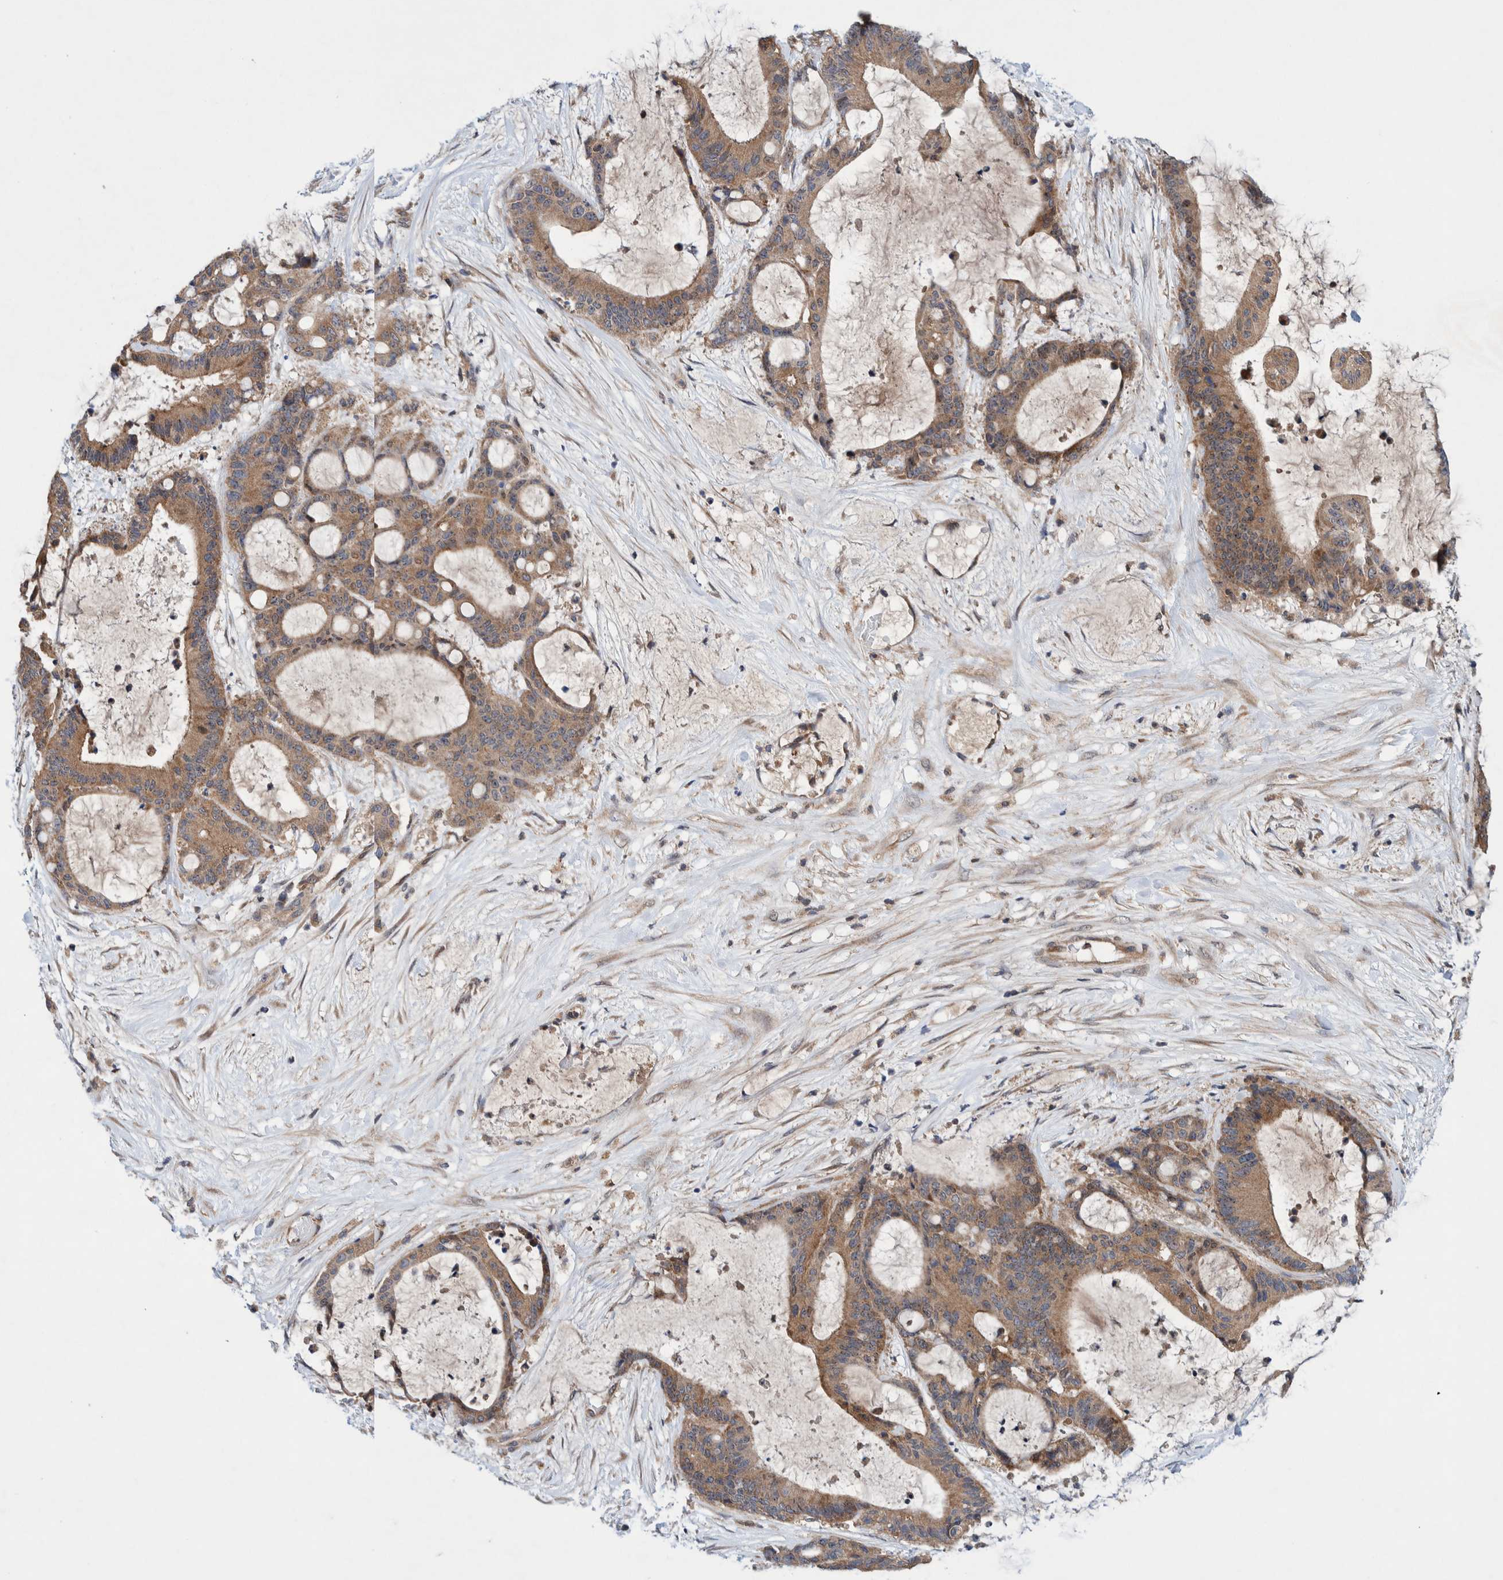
{"staining": {"intensity": "moderate", "quantity": ">75%", "location": "cytoplasmic/membranous"}, "tissue": "liver cancer", "cell_type": "Tumor cells", "image_type": "cancer", "snomed": [{"axis": "morphology", "description": "Cholangiocarcinoma"}, {"axis": "topography", "description": "Liver"}], "caption": "Protein expression analysis of human liver cholangiocarcinoma reveals moderate cytoplasmic/membranous positivity in about >75% of tumor cells.", "gene": "PIK3R6", "patient": {"sex": "female", "age": 73}}